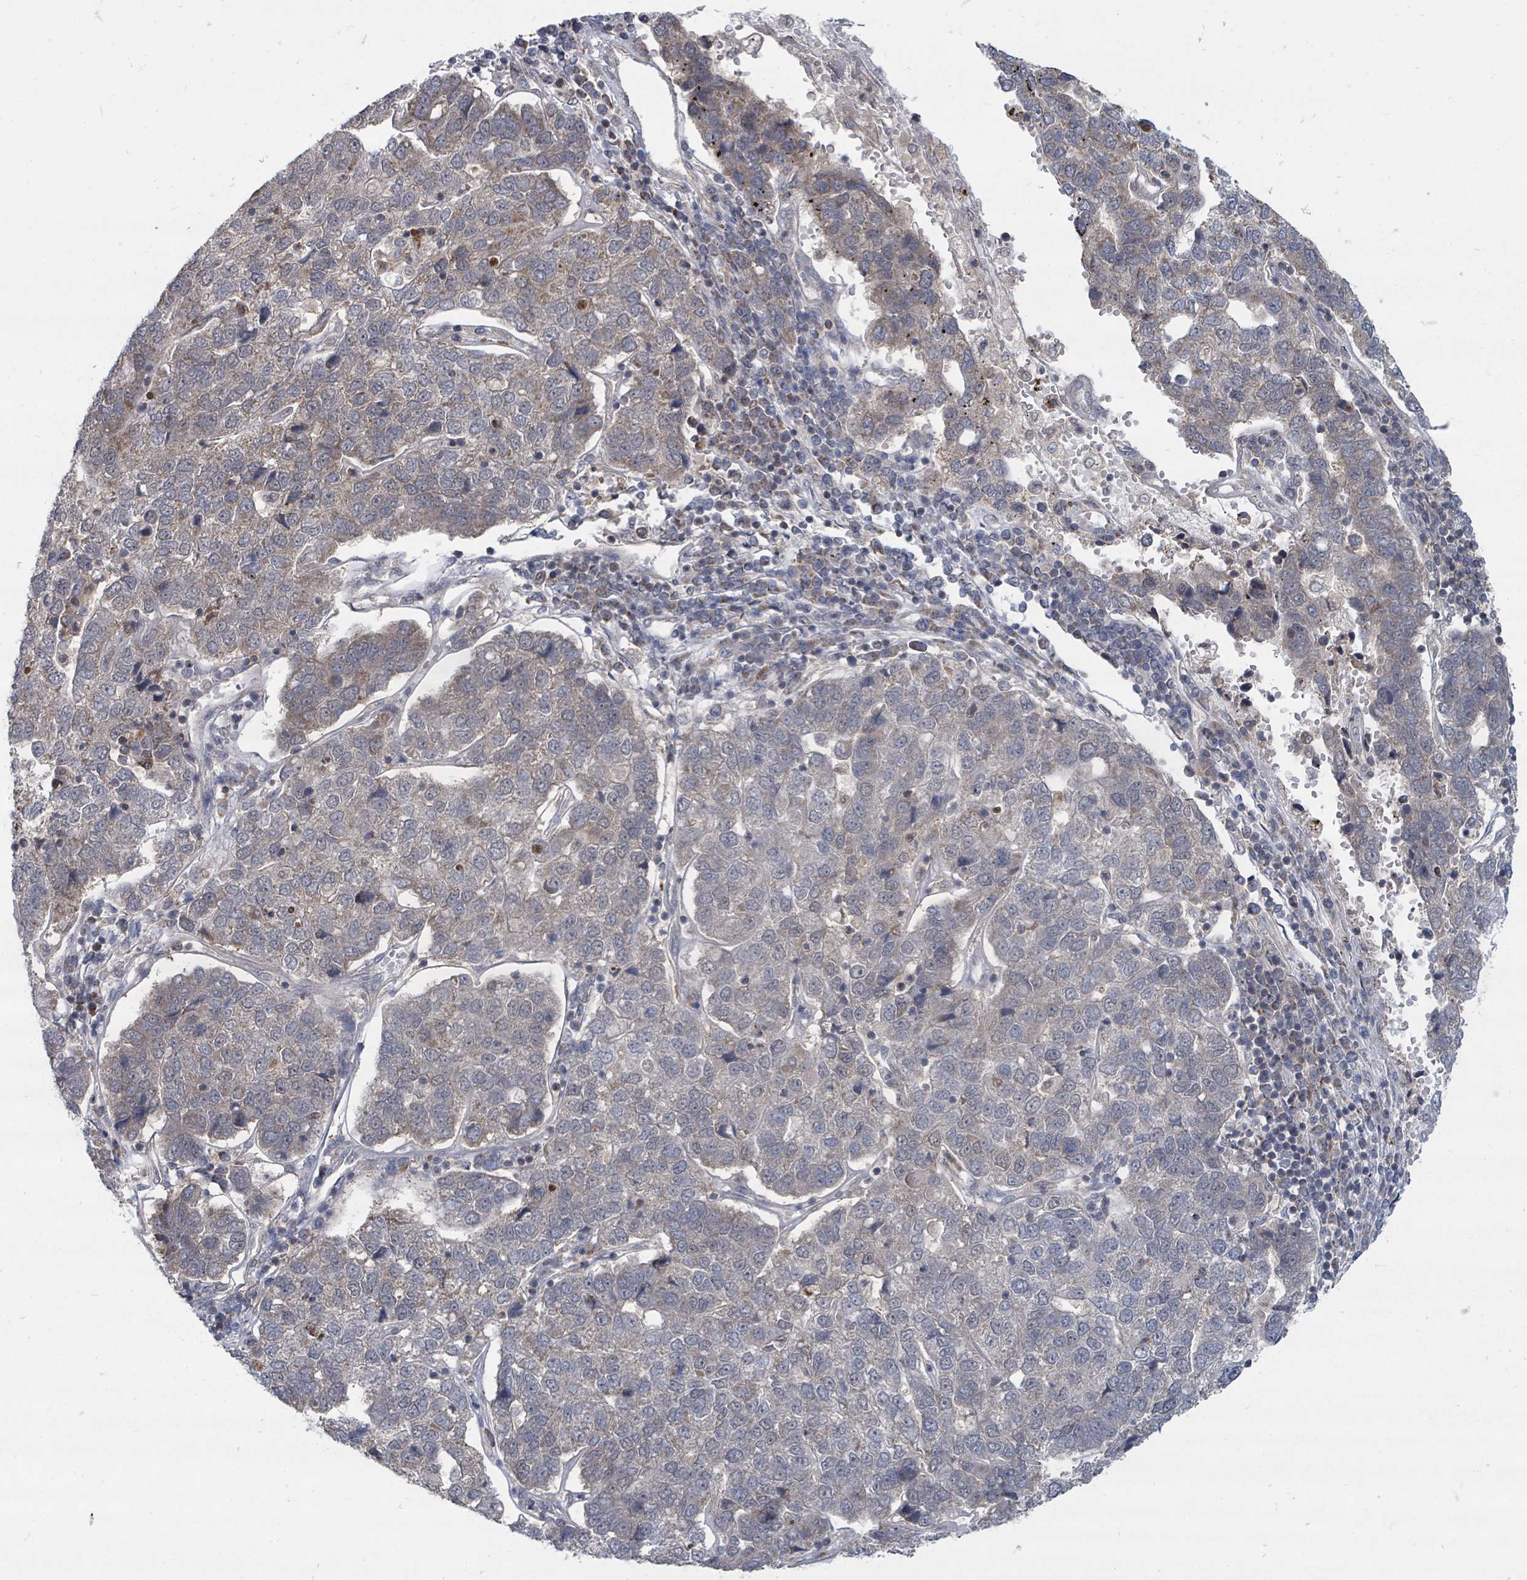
{"staining": {"intensity": "moderate", "quantity": "<25%", "location": "cytoplasmic/membranous"}, "tissue": "pancreatic cancer", "cell_type": "Tumor cells", "image_type": "cancer", "snomed": [{"axis": "morphology", "description": "Adenocarcinoma, NOS"}, {"axis": "topography", "description": "Pancreas"}], "caption": "This photomicrograph reveals immunohistochemistry (IHC) staining of pancreatic cancer (adenocarcinoma), with low moderate cytoplasmic/membranous expression in approximately <25% of tumor cells.", "gene": "MAGOHB", "patient": {"sex": "female", "age": 61}}